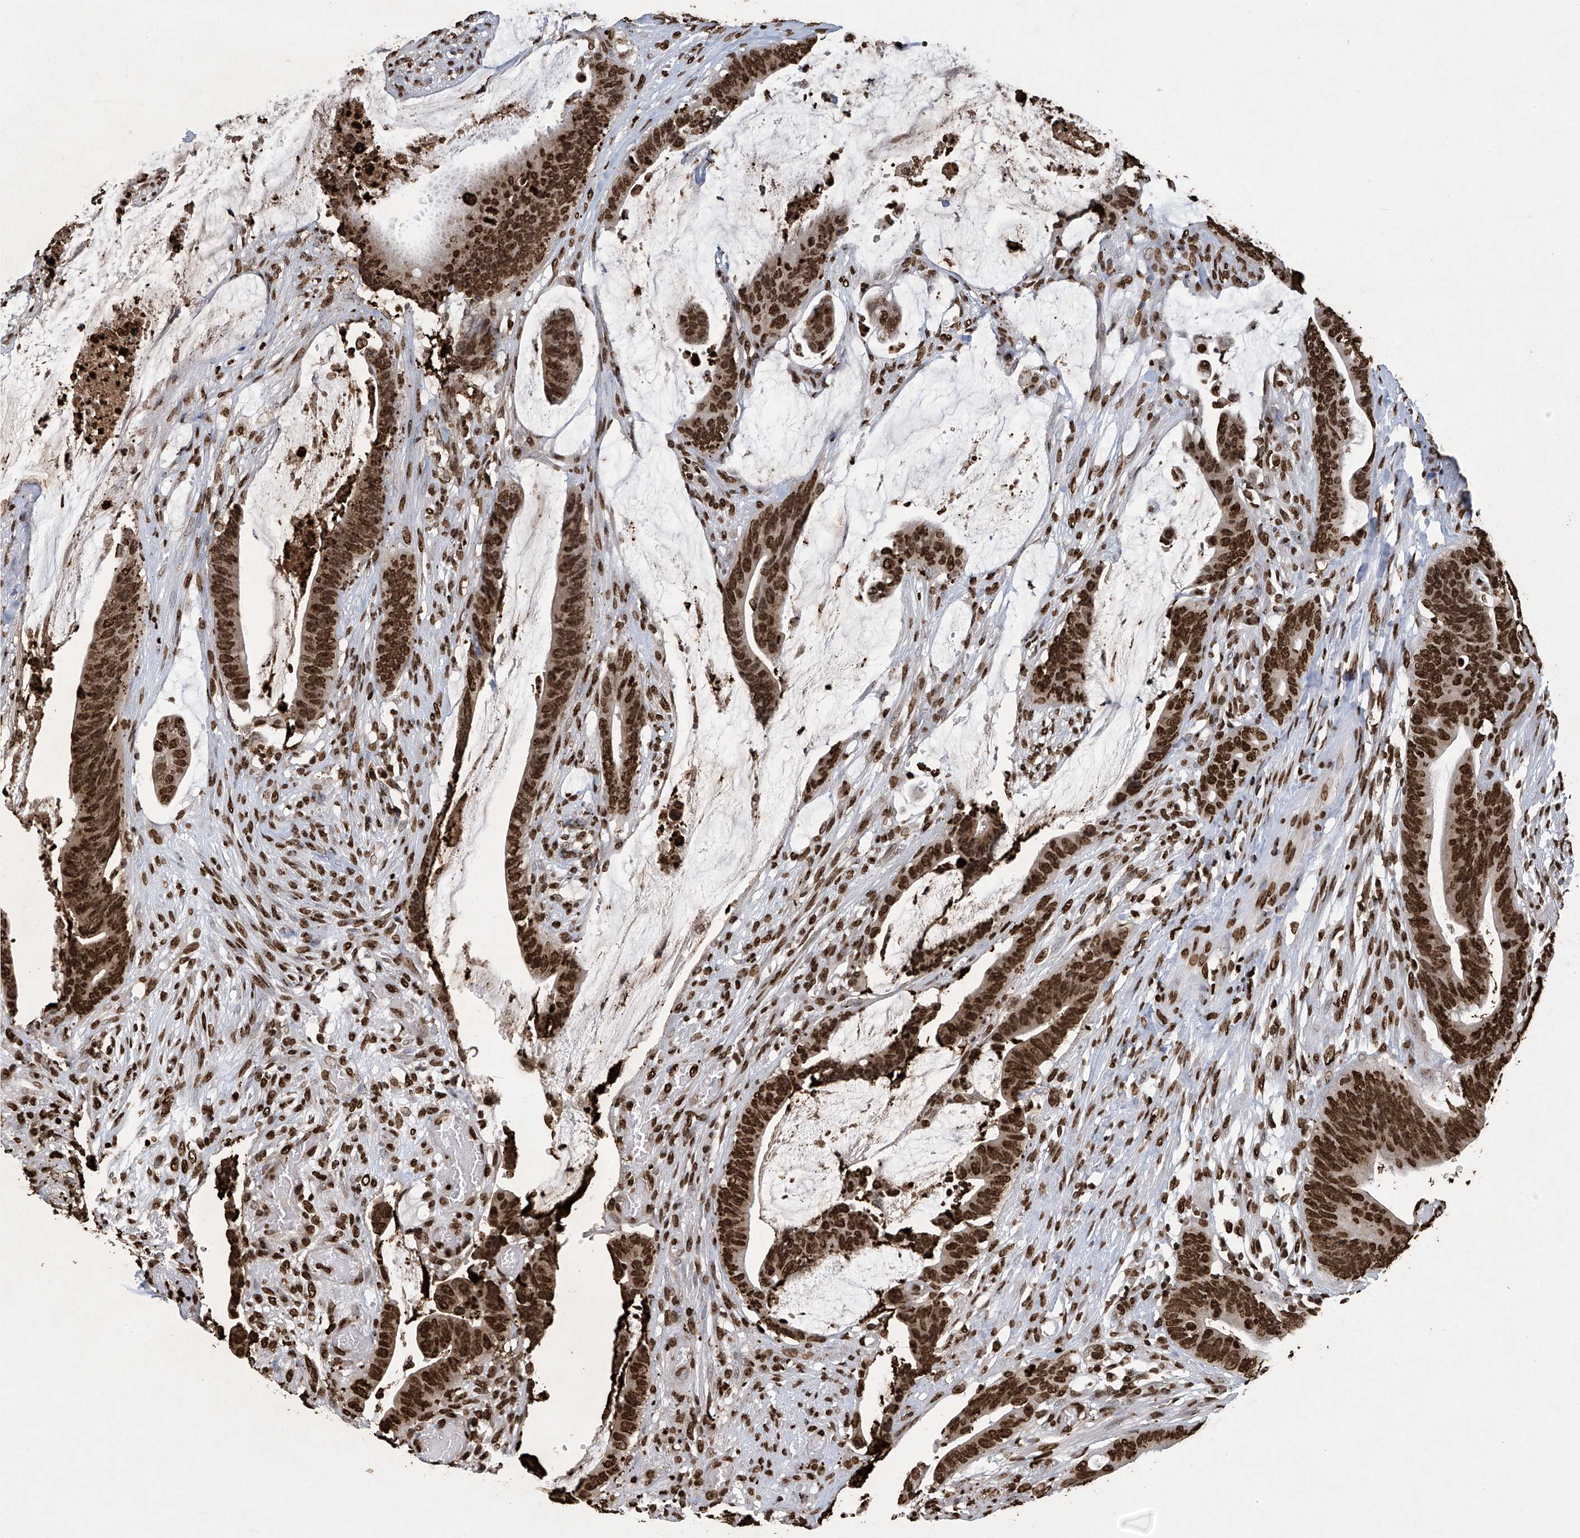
{"staining": {"intensity": "strong", "quantity": ">75%", "location": "nuclear"}, "tissue": "colorectal cancer", "cell_type": "Tumor cells", "image_type": "cancer", "snomed": [{"axis": "morphology", "description": "Adenocarcinoma, NOS"}, {"axis": "topography", "description": "Rectum"}], "caption": "Protein analysis of colorectal cancer (adenocarcinoma) tissue shows strong nuclear positivity in approximately >75% of tumor cells.", "gene": "H3-3A", "patient": {"sex": "female", "age": 66}}